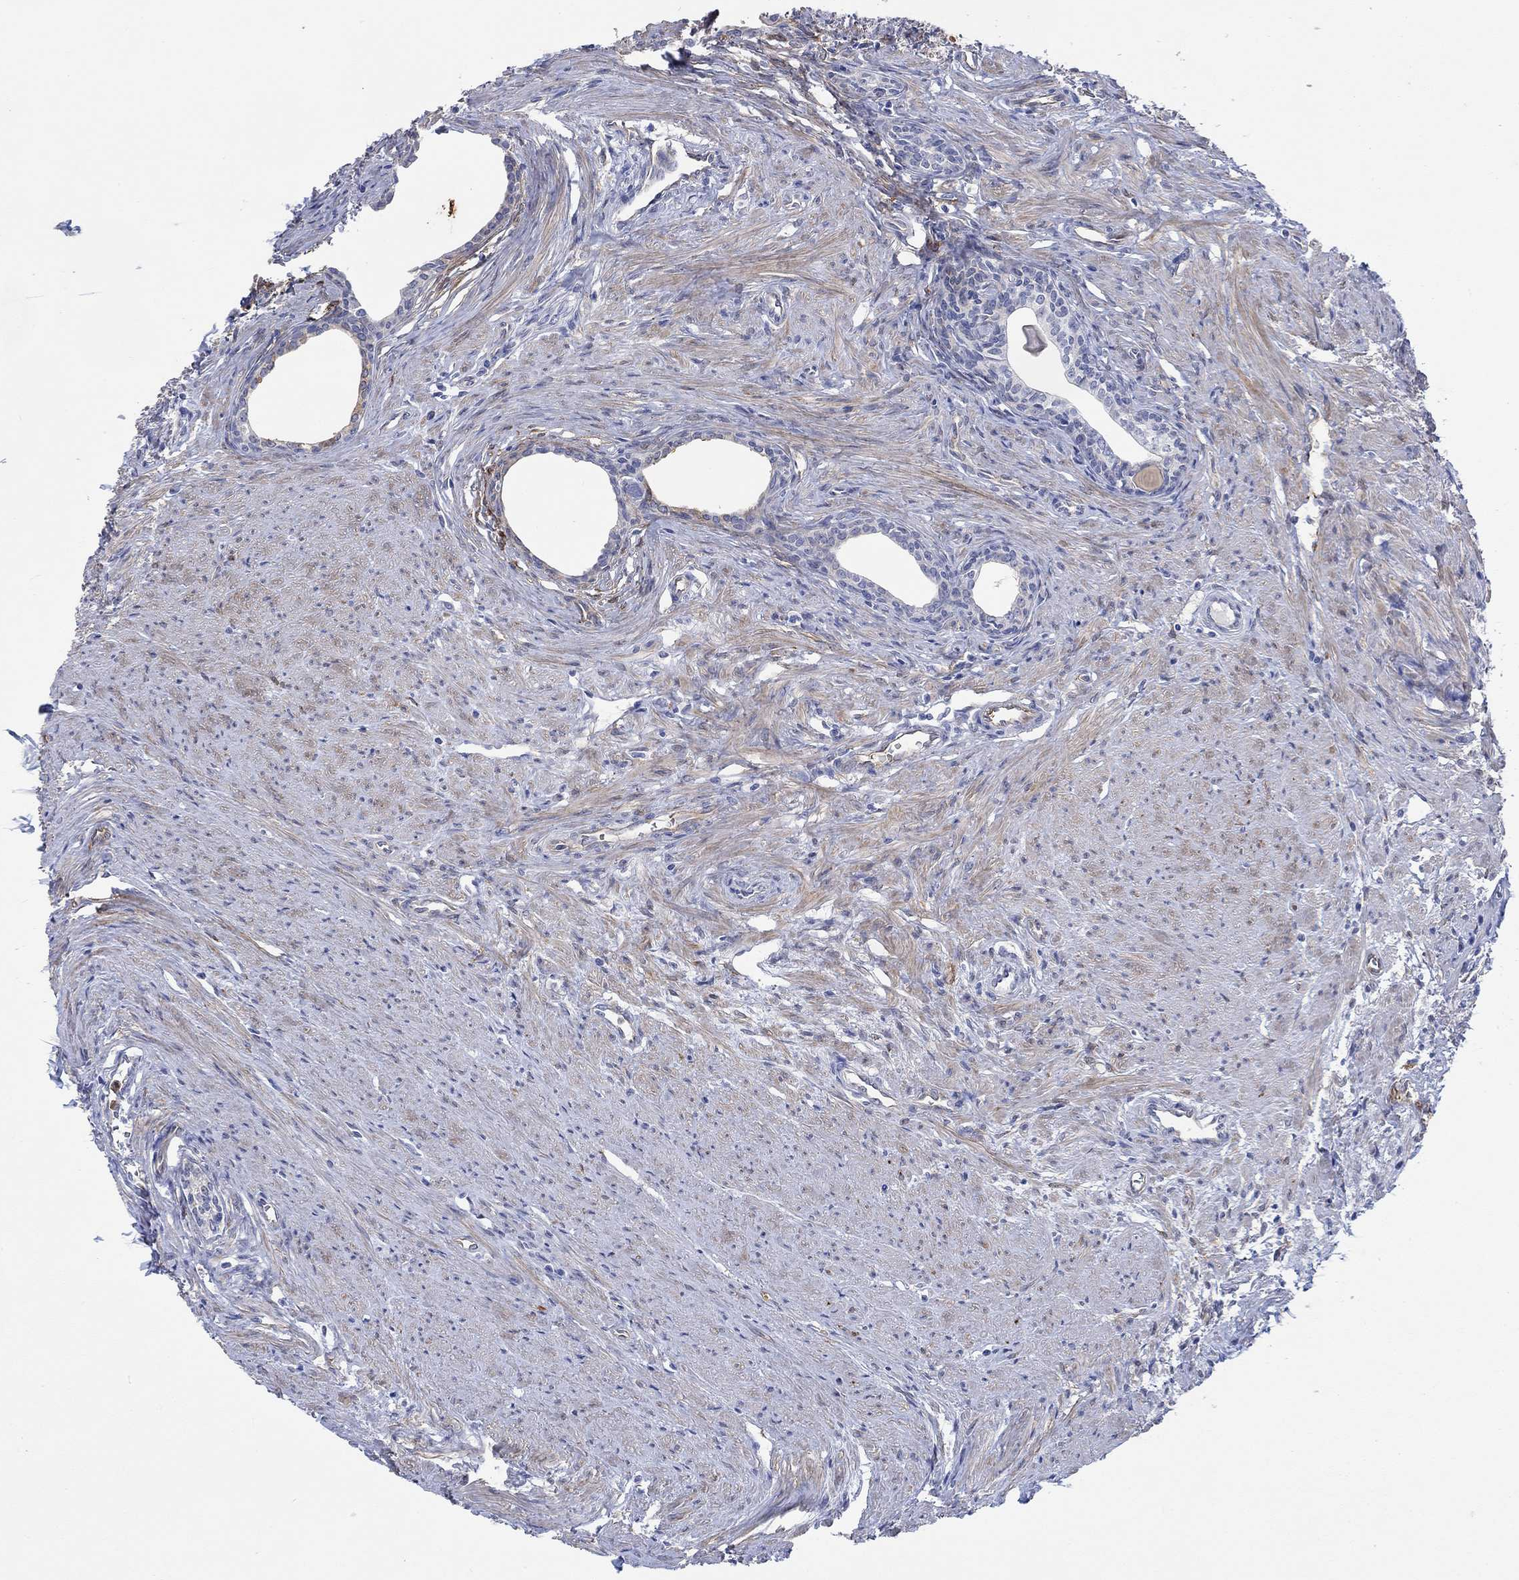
{"staining": {"intensity": "strong", "quantity": "25%-75%", "location": "cytoplasmic/membranous"}, "tissue": "prostate", "cell_type": "Glandular cells", "image_type": "normal", "snomed": [{"axis": "morphology", "description": "Normal tissue, NOS"}, {"axis": "topography", "description": "Prostate"}], "caption": "IHC staining of benign prostate, which exhibits high levels of strong cytoplasmic/membranous staining in approximately 25%-75% of glandular cells indicating strong cytoplasmic/membranous protein staining. The staining was performed using DAB (brown) for protein detection and nuclei were counterstained in hematoxylin (blue).", "gene": "TGM2", "patient": {"sex": "male", "age": 60}}